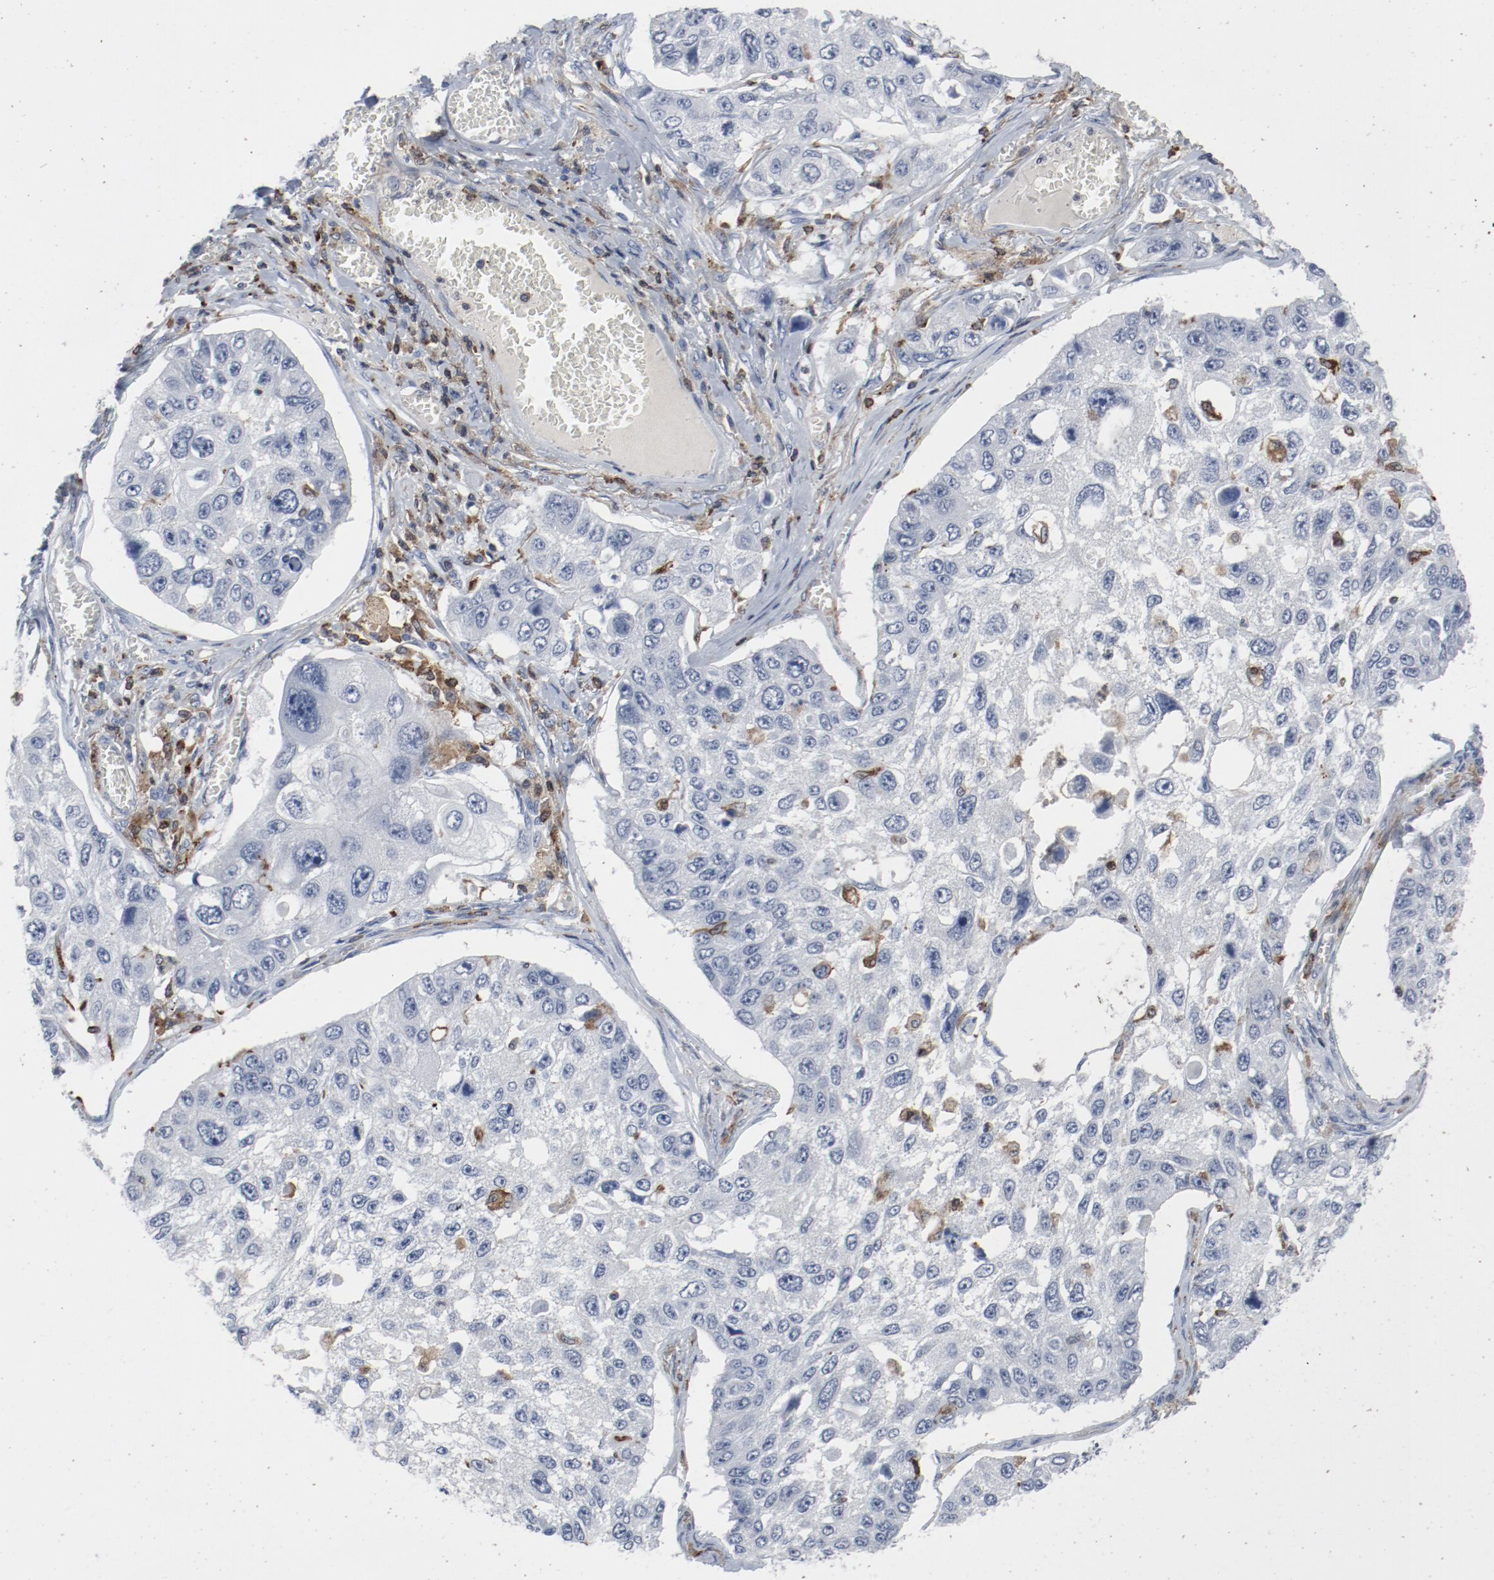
{"staining": {"intensity": "moderate", "quantity": "<25%", "location": "cytoplasmic/membranous"}, "tissue": "lung cancer", "cell_type": "Tumor cells", "image_type": "cancer", "snomed": [{"axis": "morphology", "description": "Squamous cell carcinoma, NOS"}, {"axis": "topography", "description": "Lung"}], "caption": "Protein analysis of squamous cell carcinoma (lung) tissue displays moderate cytoplasmic/membranous expression in about <25% of tumor cells.", "gene": "LCP2", "patient": {"sex": "male", "age": 71}}